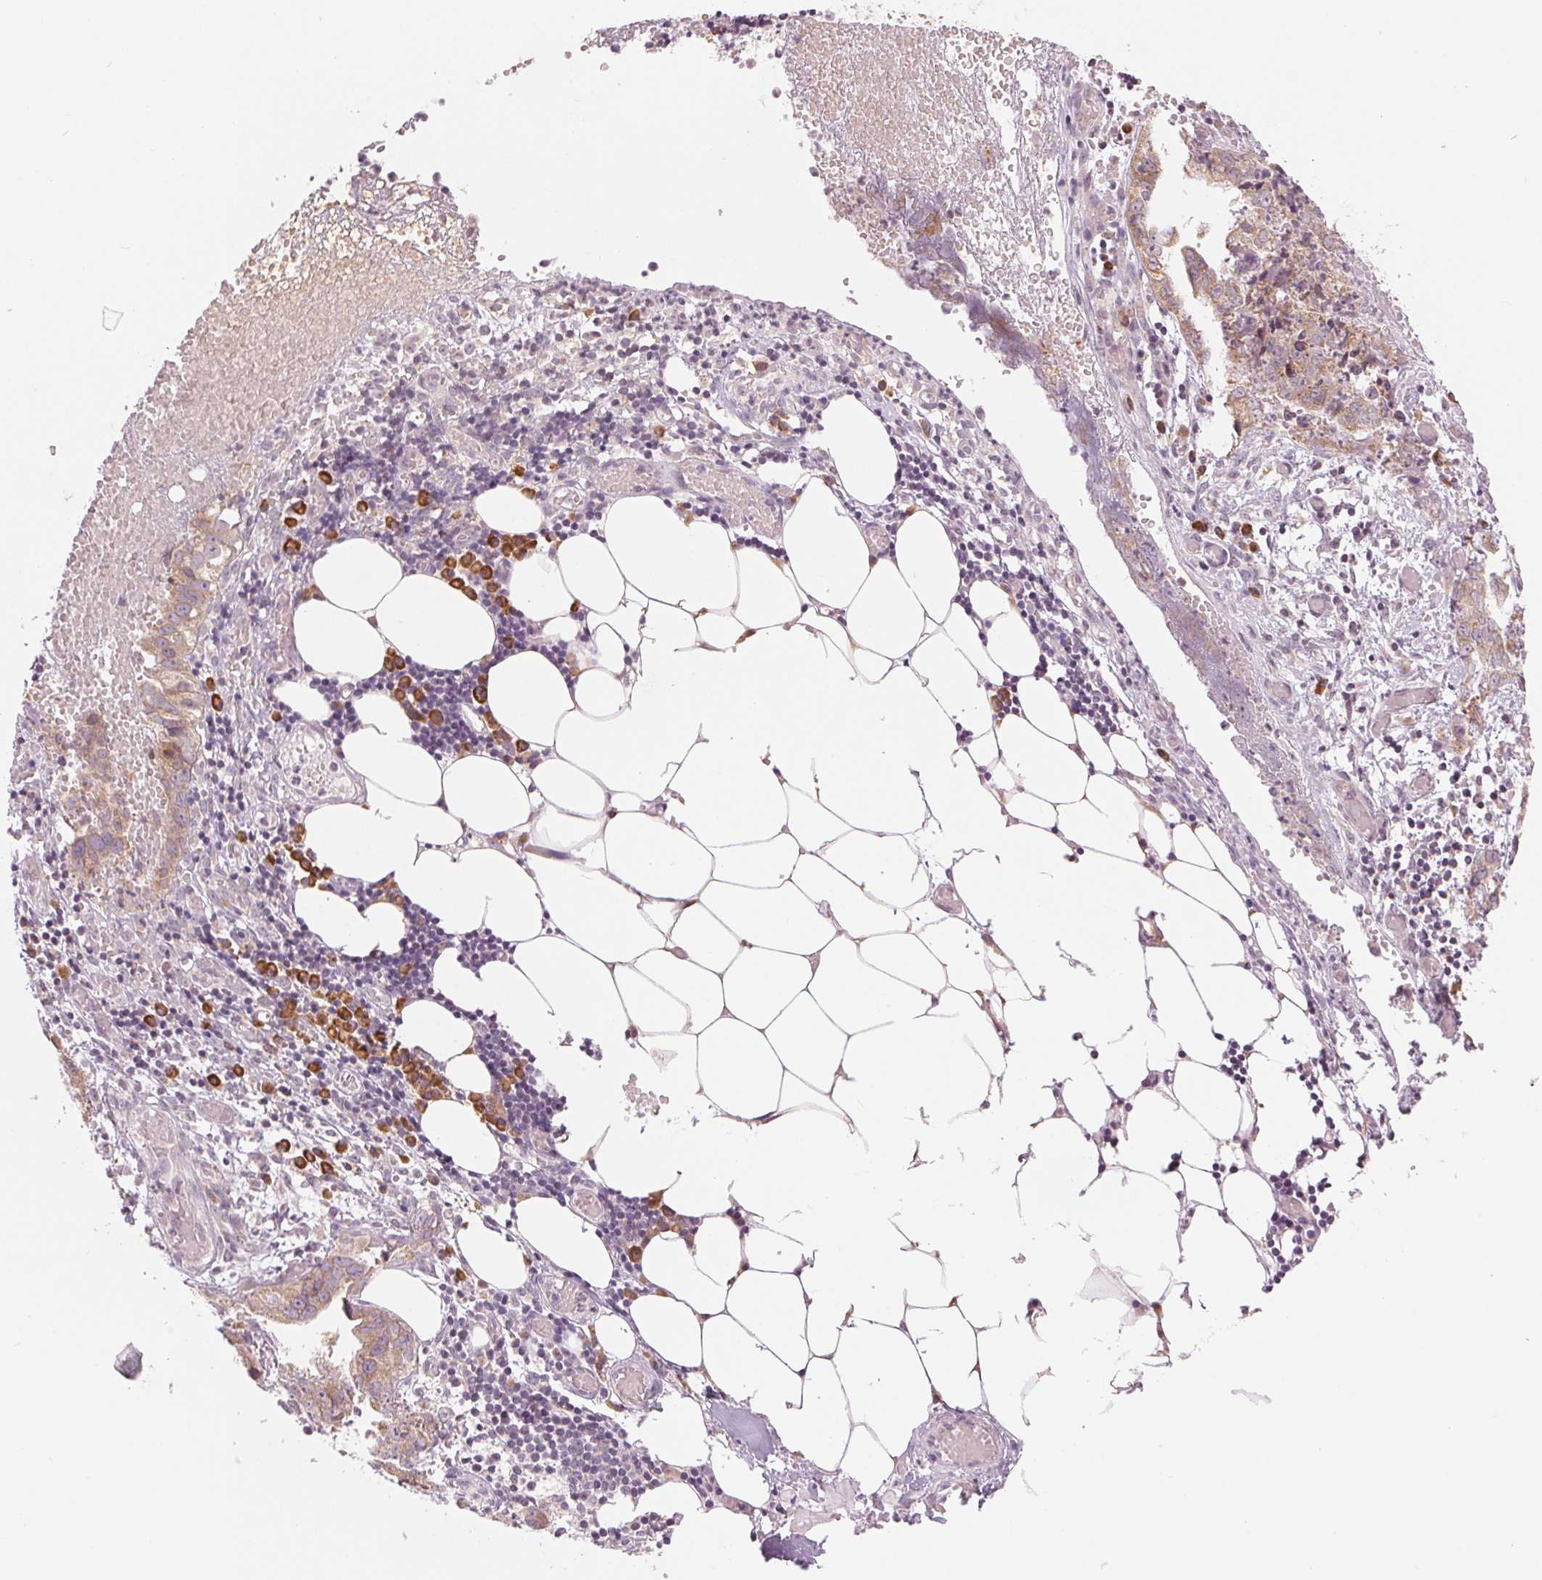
{"staining": {"intensity": "weak", "quantity": "25%-75%", "location": "cytoplasmic/membranous"}, "tissue": "ovarian cancer", "cell_type": "Tumor cells", "image_type": "cancer", "snomed": [{"axis": "morphology", "description": "Cystadenocarcinoma, serous, NOS"}, {"axis": "topography", "description": "Ovary"}], "caption": "IHC image of neoplastic tissue: ovarian cancer stained using immunohistochemistry (IHC) exhibits low levels of weak protein expression localized specifically in the cytoplasmic/membranous of tumor cells, appearing as a cytoplasmic/membranous brown color.", "gene": "TECR", "patient": {"sex": "female", "age": 75}}